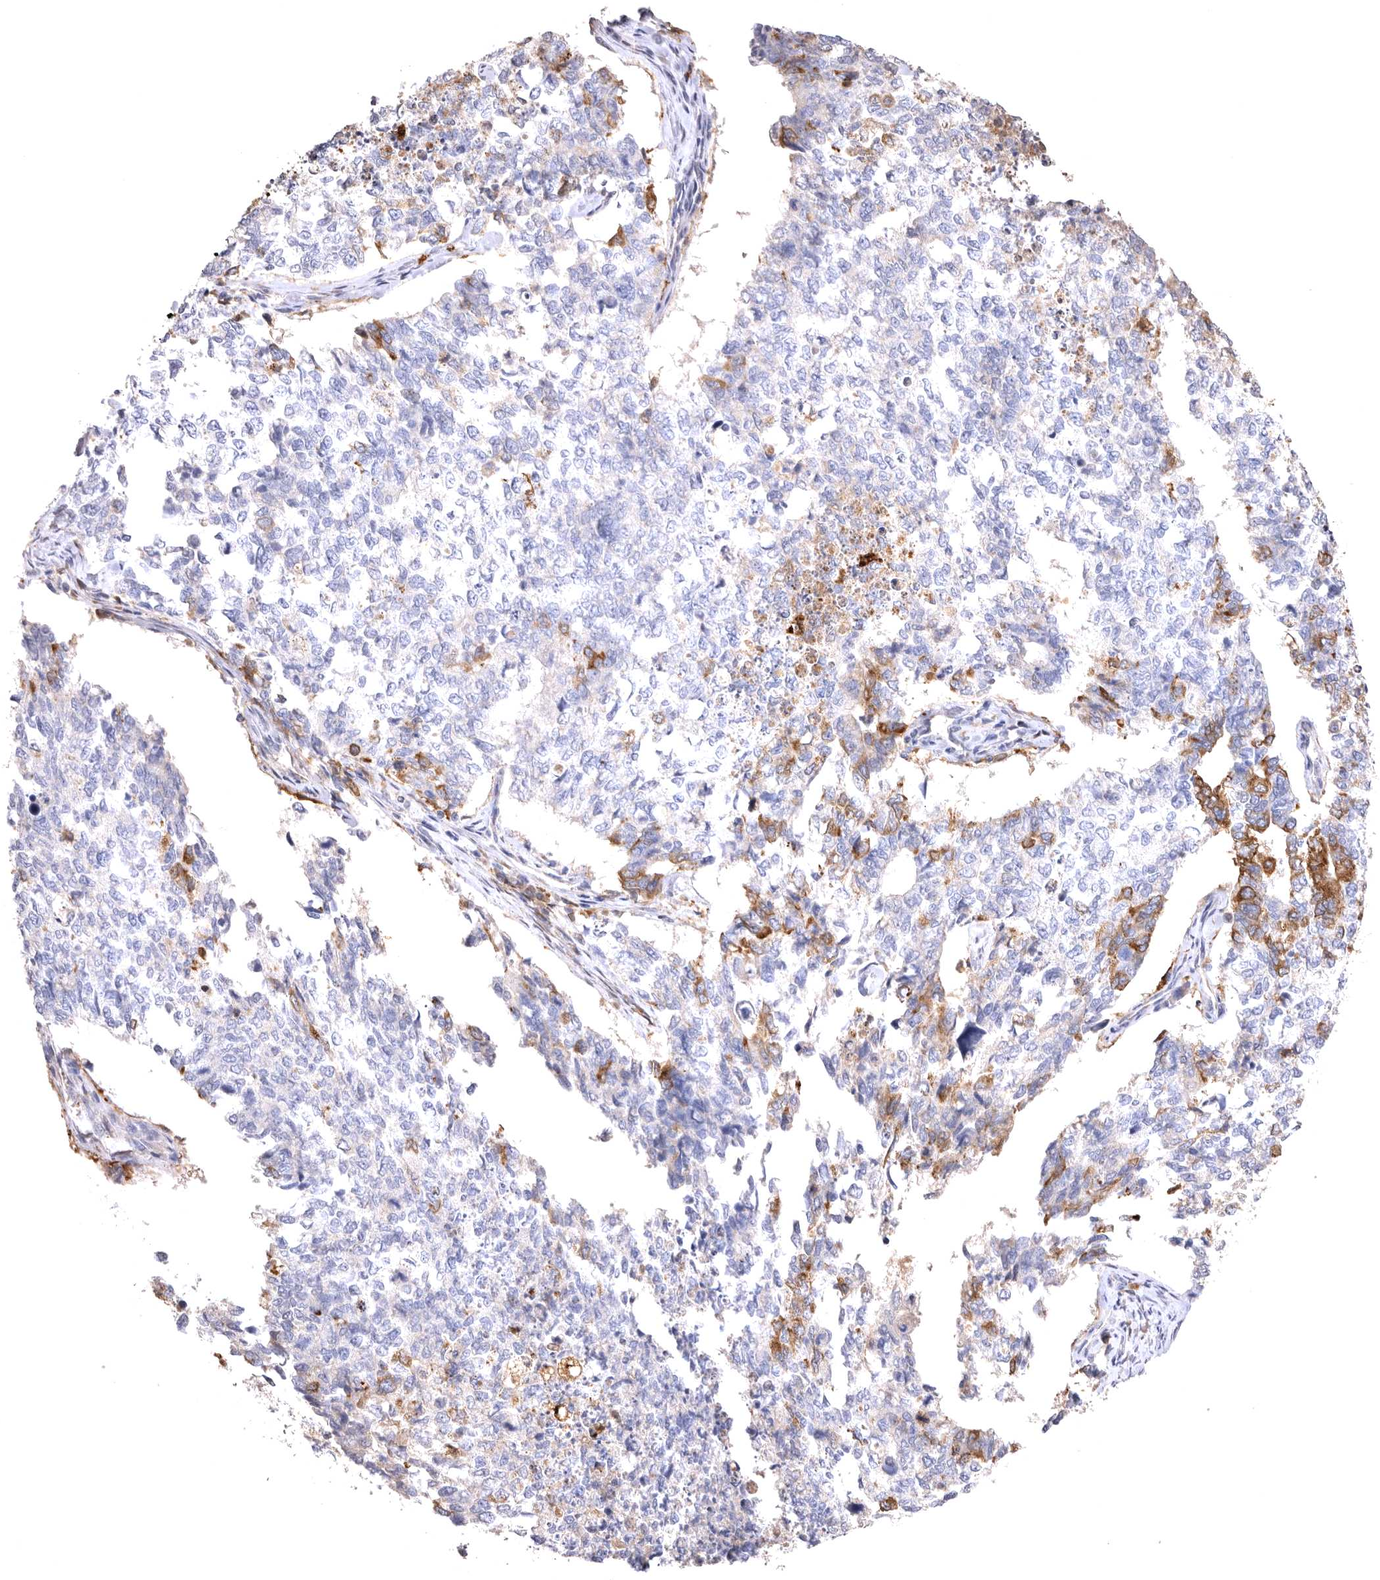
{"staining": {"intensity": "moderate", "quantity": "<25%", "location": "cytoplasmic/membranous"}, "tissue": "cervical cancer", "cell_type": "Tumor cells", "image_type": "cancer", "snomed": [{"axis": "morphology", "description": "Squamous cell carcinoma, NOS"}, {"axis": "topography", "description": "Cervix"}], "caption": "IHC image of human cervical cancer (squamous cell carcinoma) stained for a protein (brown), which exhibits low levels of moderate cytoplasmic/membranous positivity in about <25% of tumor cells.", "gene": "VPS45", "patient": {"sex": "female", "age": 63}}